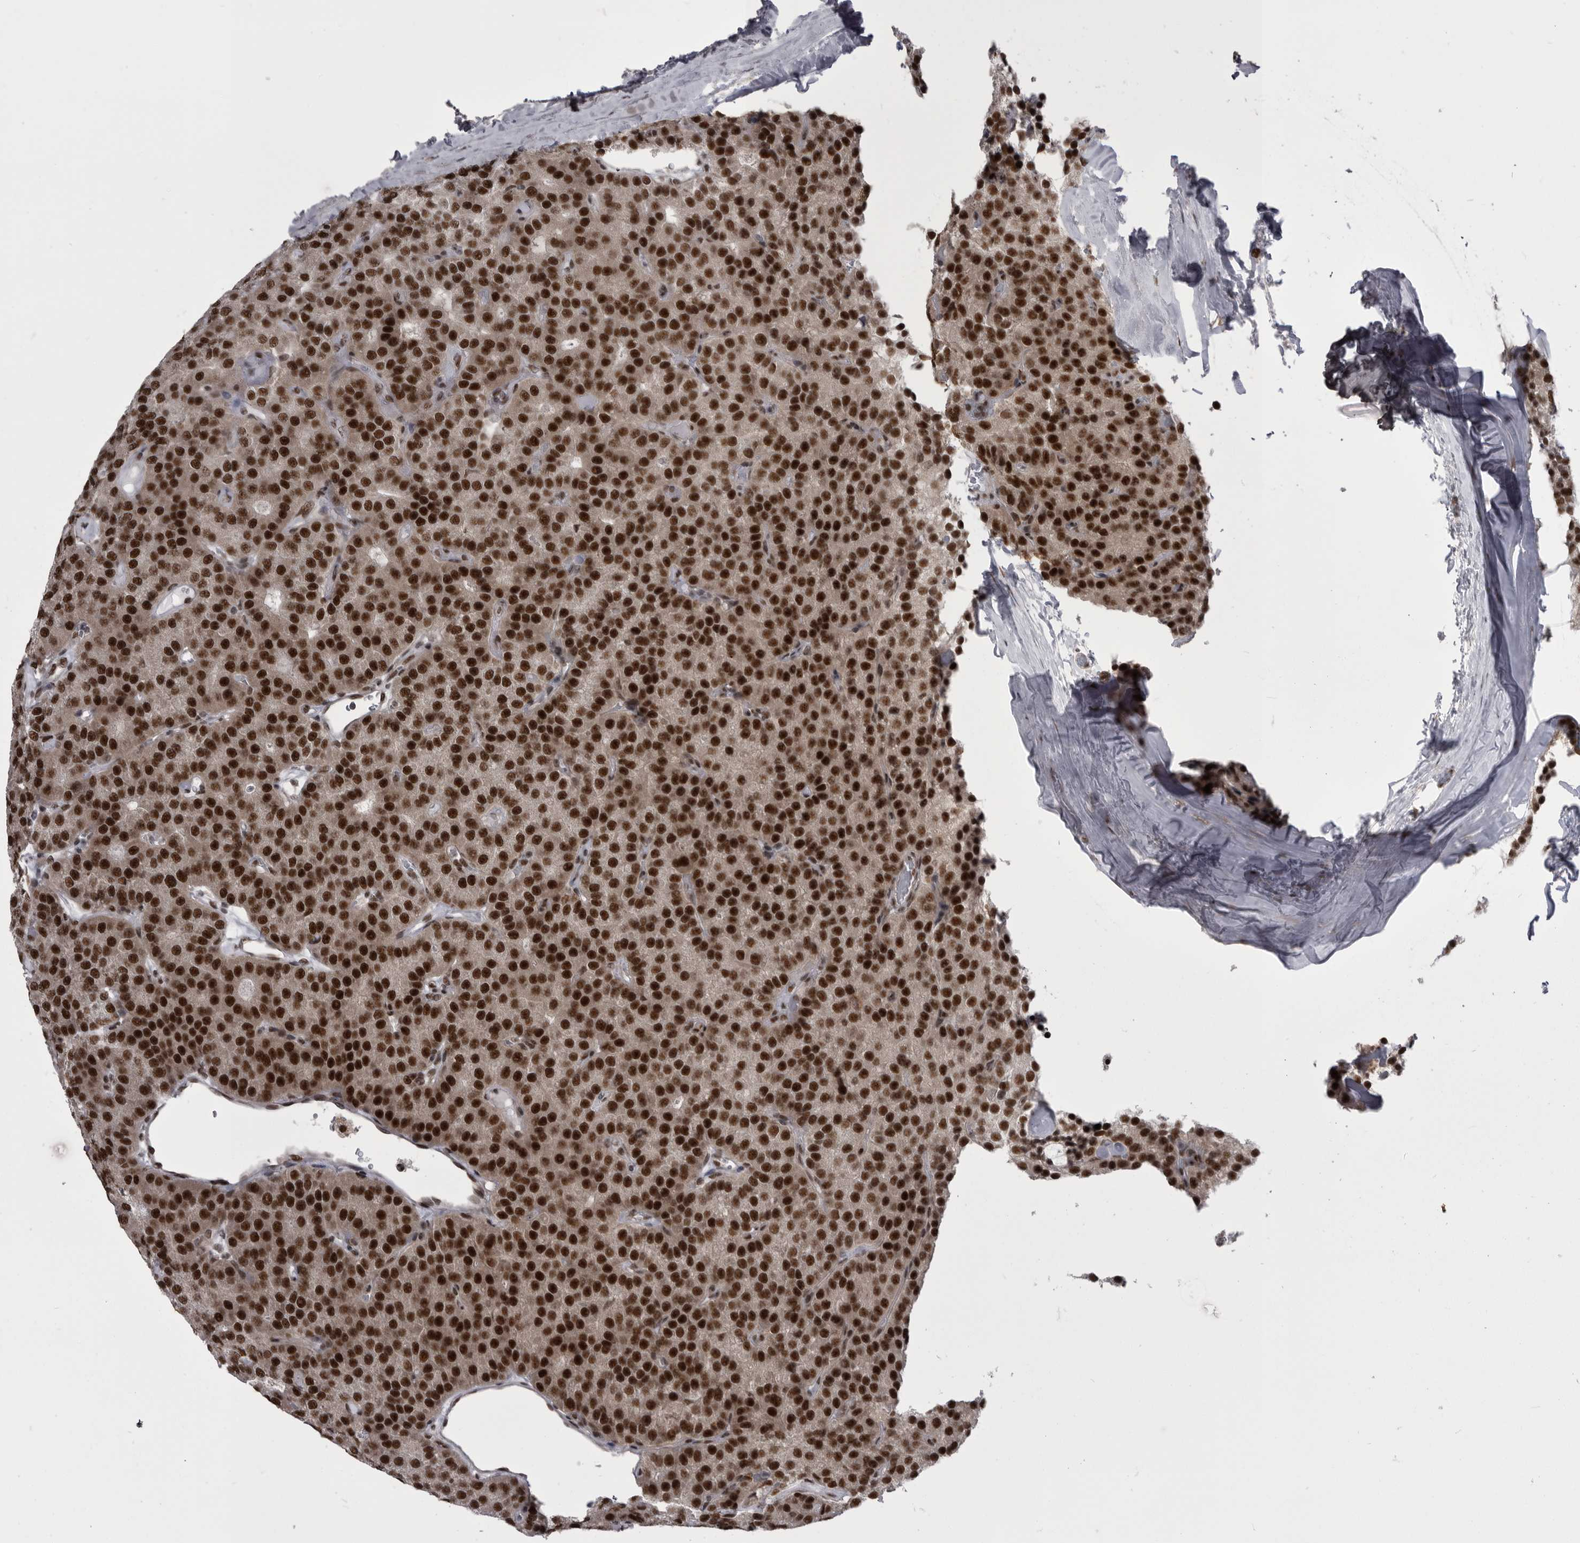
{"staining": {"intensity": "strong", "quantity": ">75%", "location": "nuclear"}, "tissue": "parathyroid gland", "cell_type": "Glandular cells", "image_type": "normal", "snomed": [{"axis": "morphology", "description": "Normal tissue, NOS"}, {"axis": "morphology", "description": "Adenoma, NOS"}, {"axis": "topography", "description": "Parathyroid gland"}], "caption": "Glandular cells demonstrate strong nuclear positivity in about >75% of cells in normal parathyroid gland.", "gene": "MEPCE", "patient": {"sex": "female", "age": 86}}